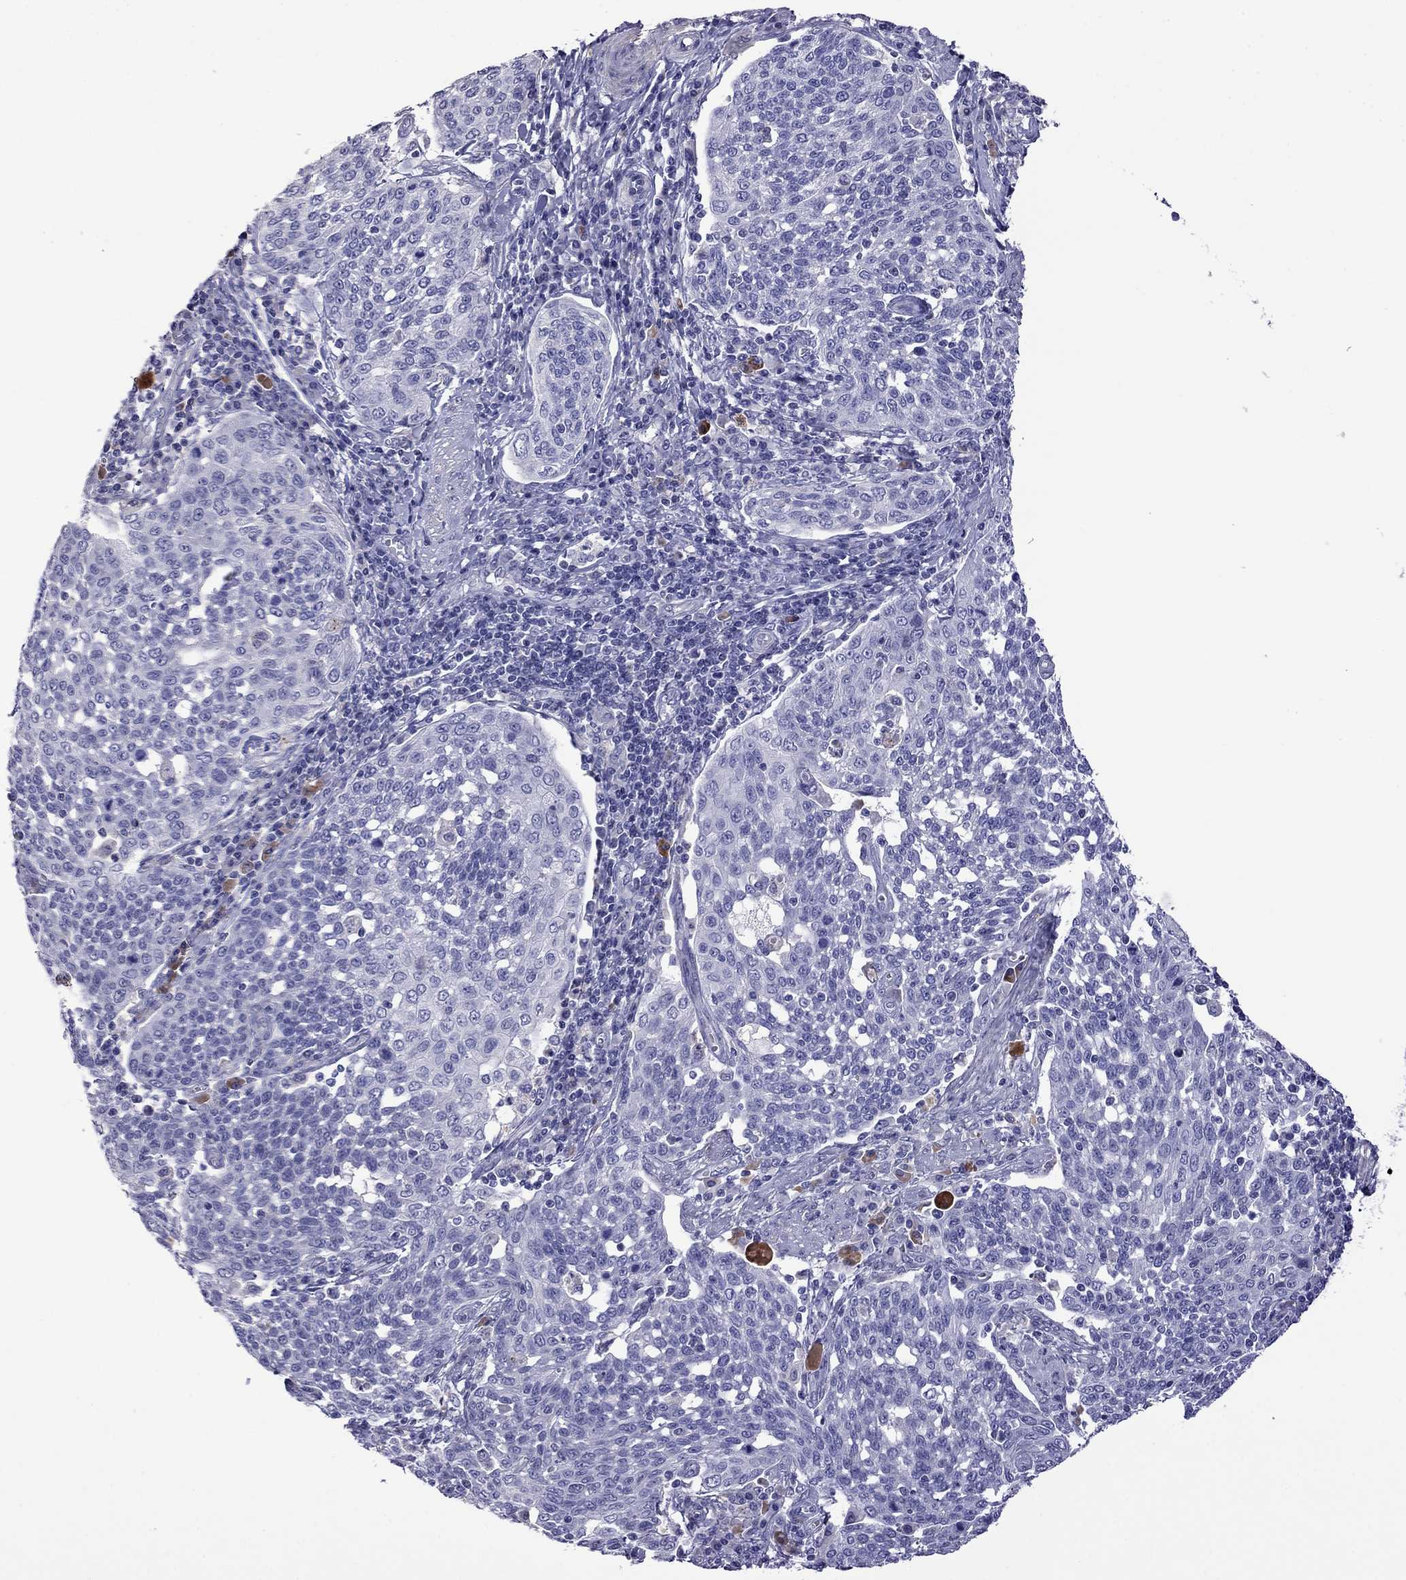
{"staining": {"intensity": "negative", "quantity": "none", "location": "none"}, "tissue": "cervical cancer", "cell_type": "Tumor cells", "image_type": "cancer", "snomed": [{"axis": "morphology", "description": "Squamous cell carcinoma, NOS"}, {"axis": "topography", "description": "Cervix"}], "caption": "High power microscopy micrograph of an IHC image of cervical cancer (squamous cell carcinoma), revealing no significant staining in tumor cells.", "gene": "STAR", "patient": {"sex": "female", "age": 34}}